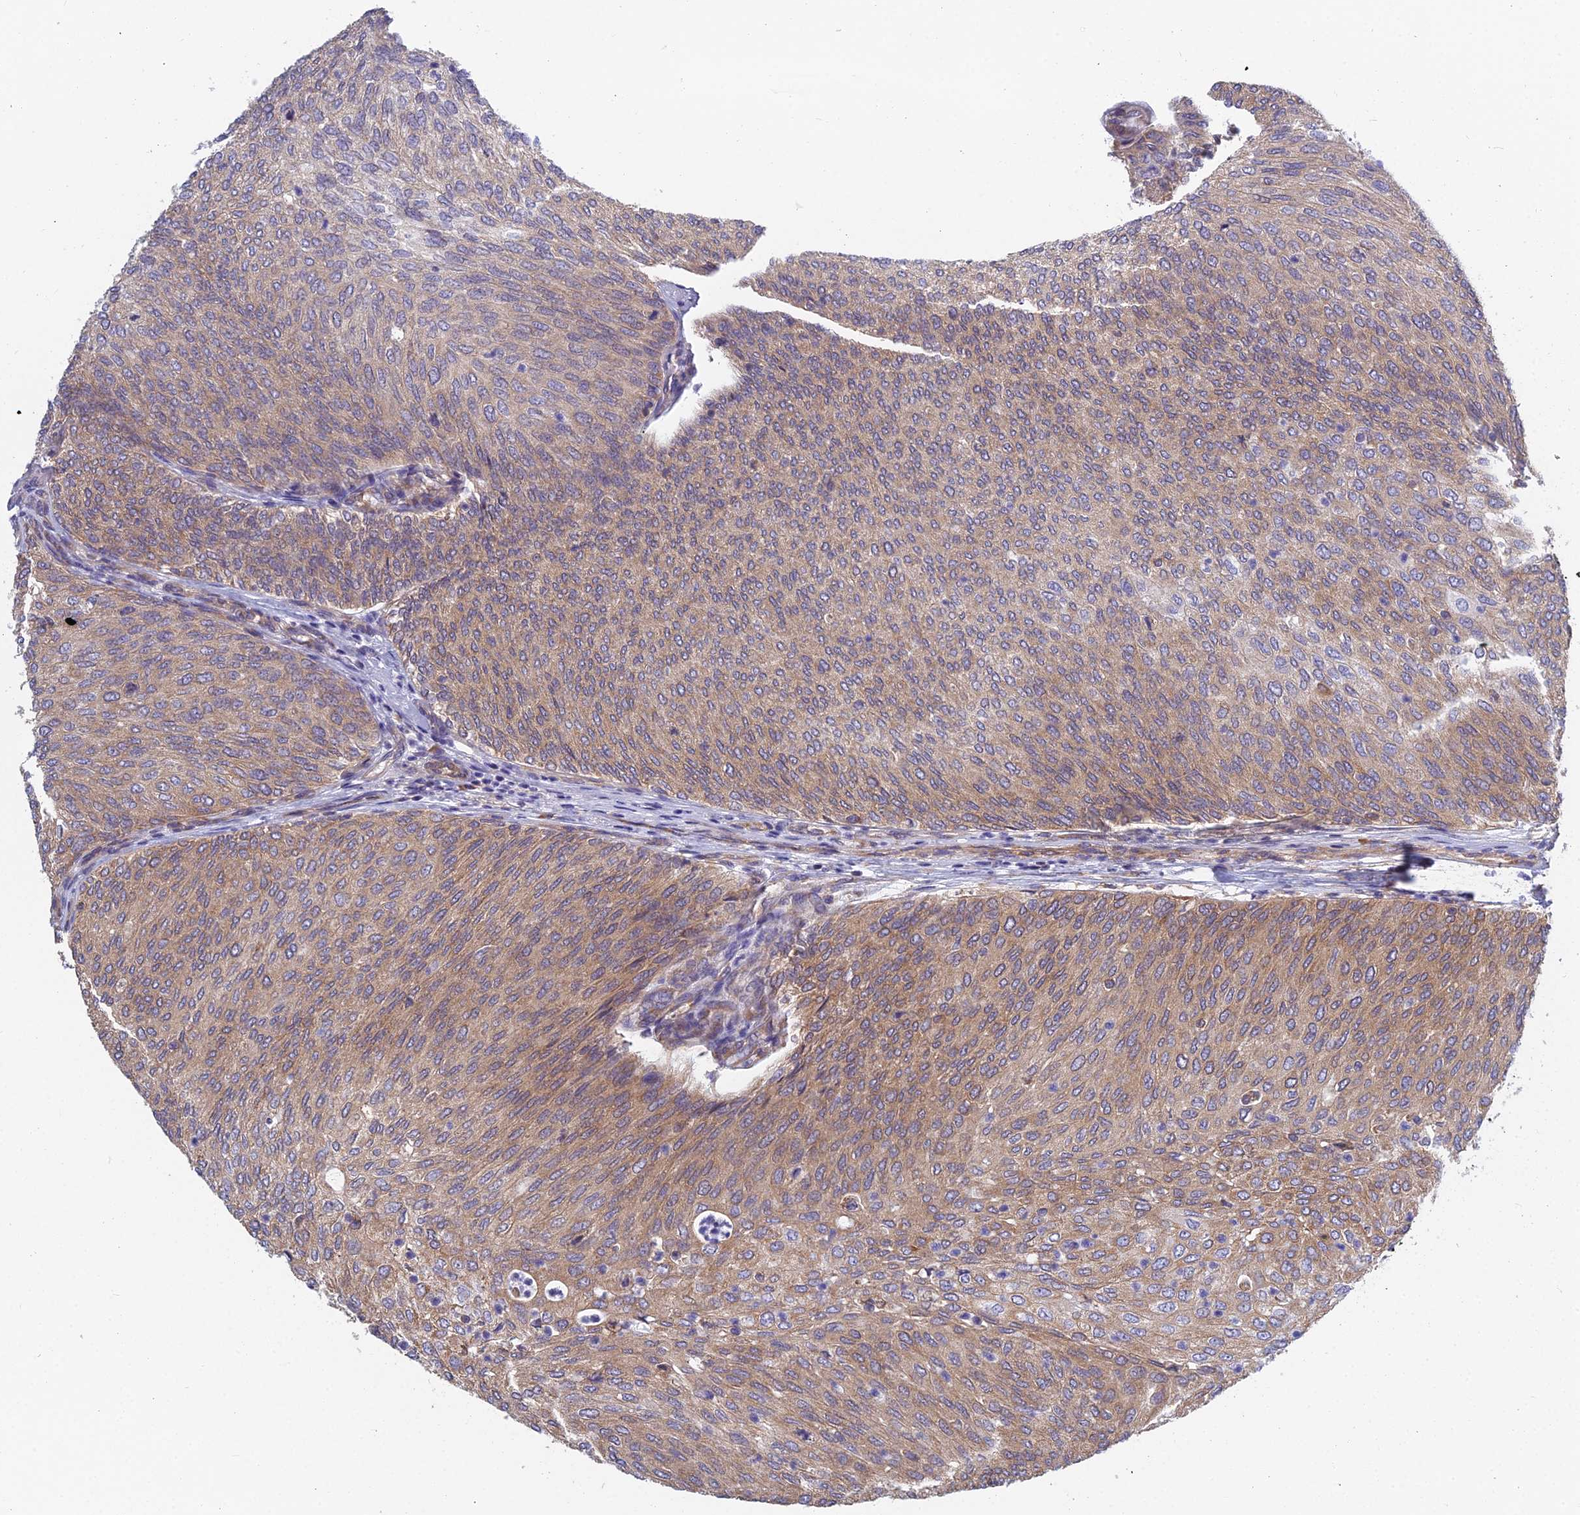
{"staining": {"intensity": "moderate", "quantity": "25%-75%", "location": "cytoplasmic/membranous"}, "tissue": "urothelial cancer", "cell_type": "Tumor cells", "image_type": "cancer", "snomed": [{"axis": "morphology", "description": "Urothelial carcinoma, Low grade"}, {"axis": "topography", "description": "Urinary bladder"}], "caption": "Moderate cytoplasmic/membranous protein expression is identified in about 25%-75% of tumor cells in urothelial cancer.", "gene": "KIAA1143", "patient": {"sex": "female", "age": 79}}